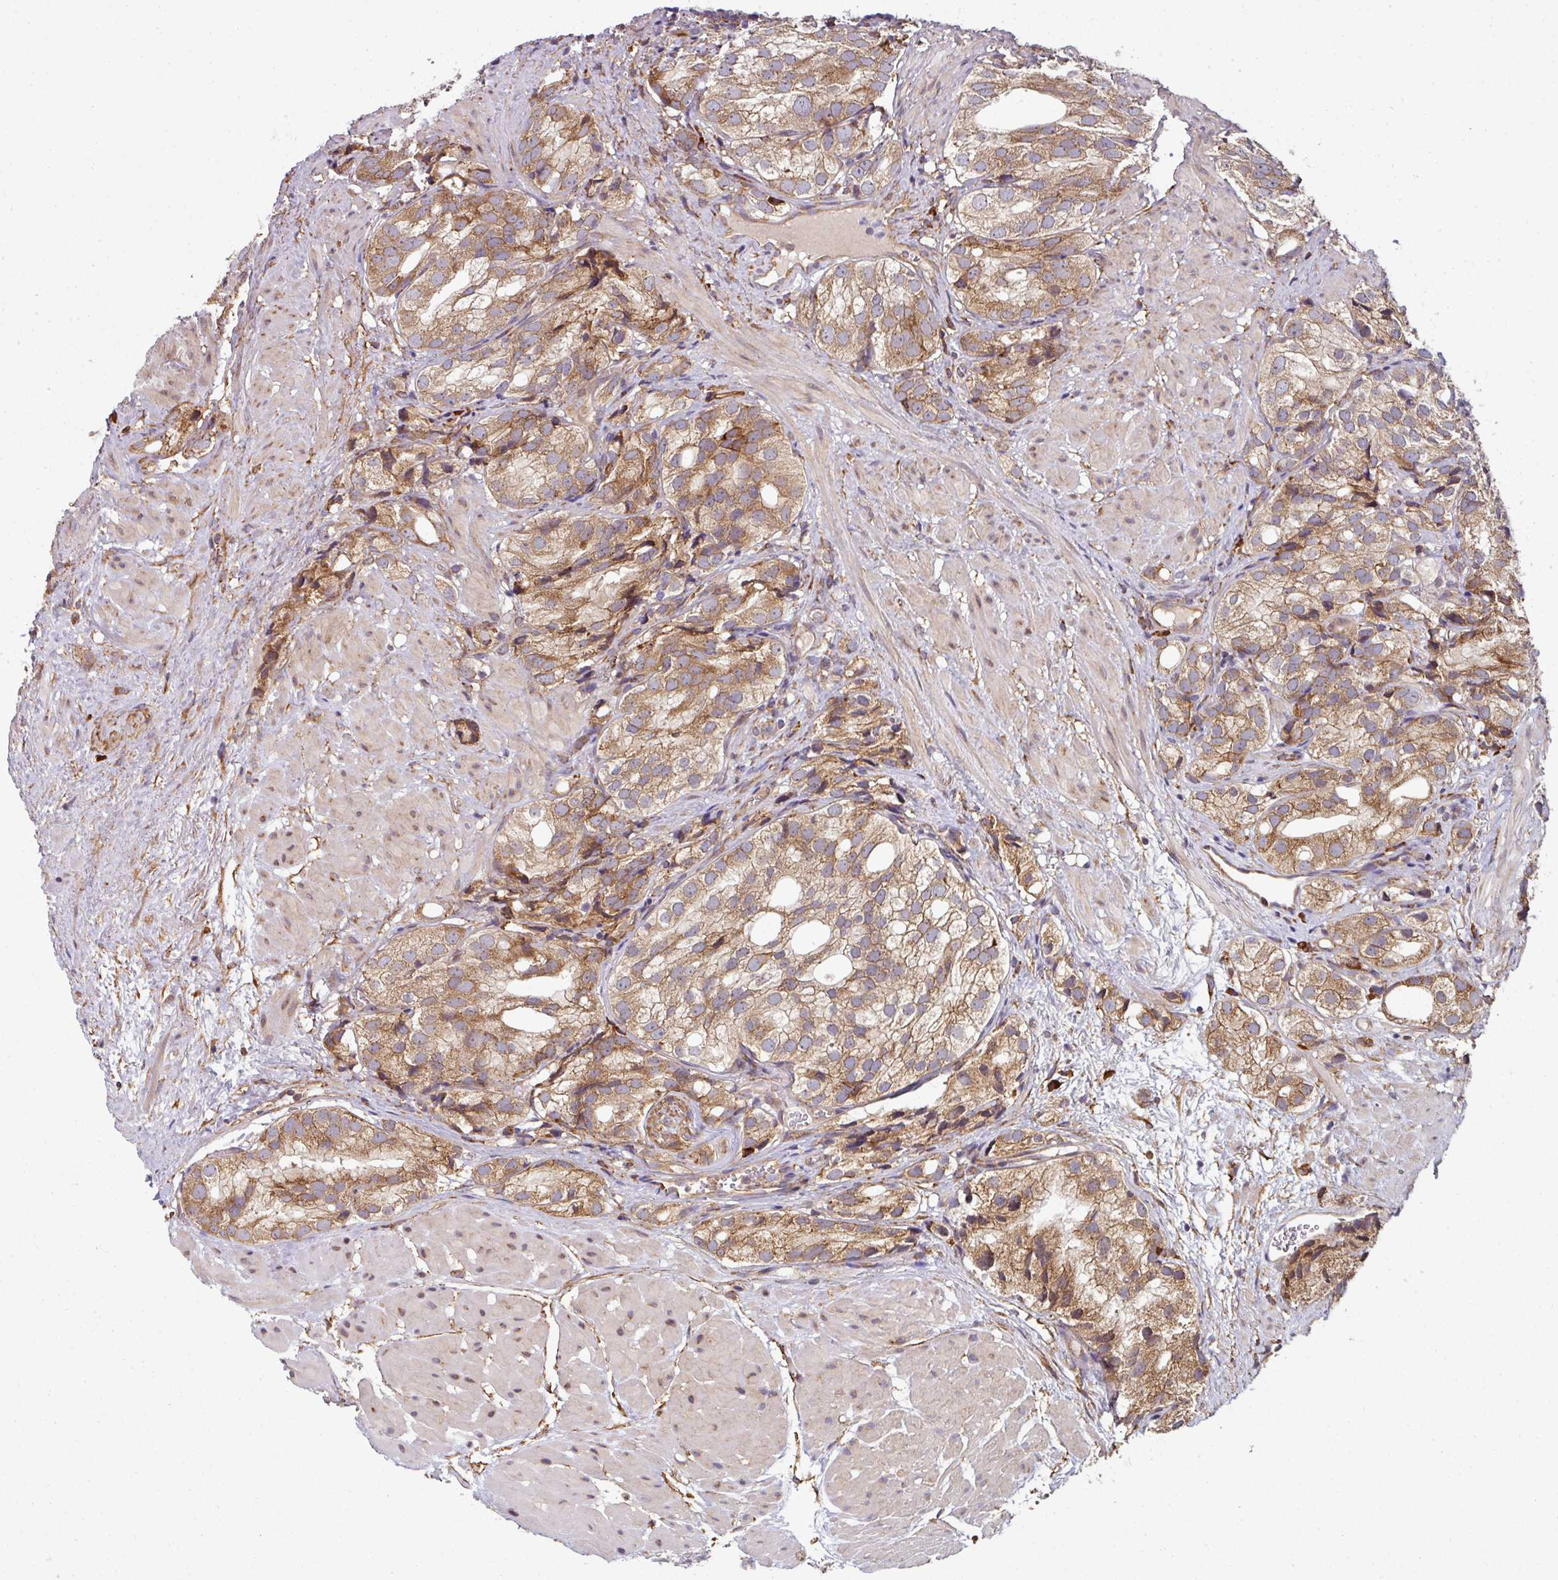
{"staining": {"intensity": "moderate", "quantity": ">75%", "location": "cytoplasmic/membranous"}, "tissue": "prostate cancer", "cell_type": "Tumor cells", "image_type": "cancer", "snomed": [{"axis": "morphology", "description": "Adenocarcinoma, High grade"}, {"axis": "topography", "description": "Prostate"}], "caption": "Human prostate cancer stained with a brown dye displays moderate cytoplasmic/membranous positive positivity in approximately >75% of tumor cells.", "gene": "FAT4", "patient": {"sex": "male", "age": 82}}